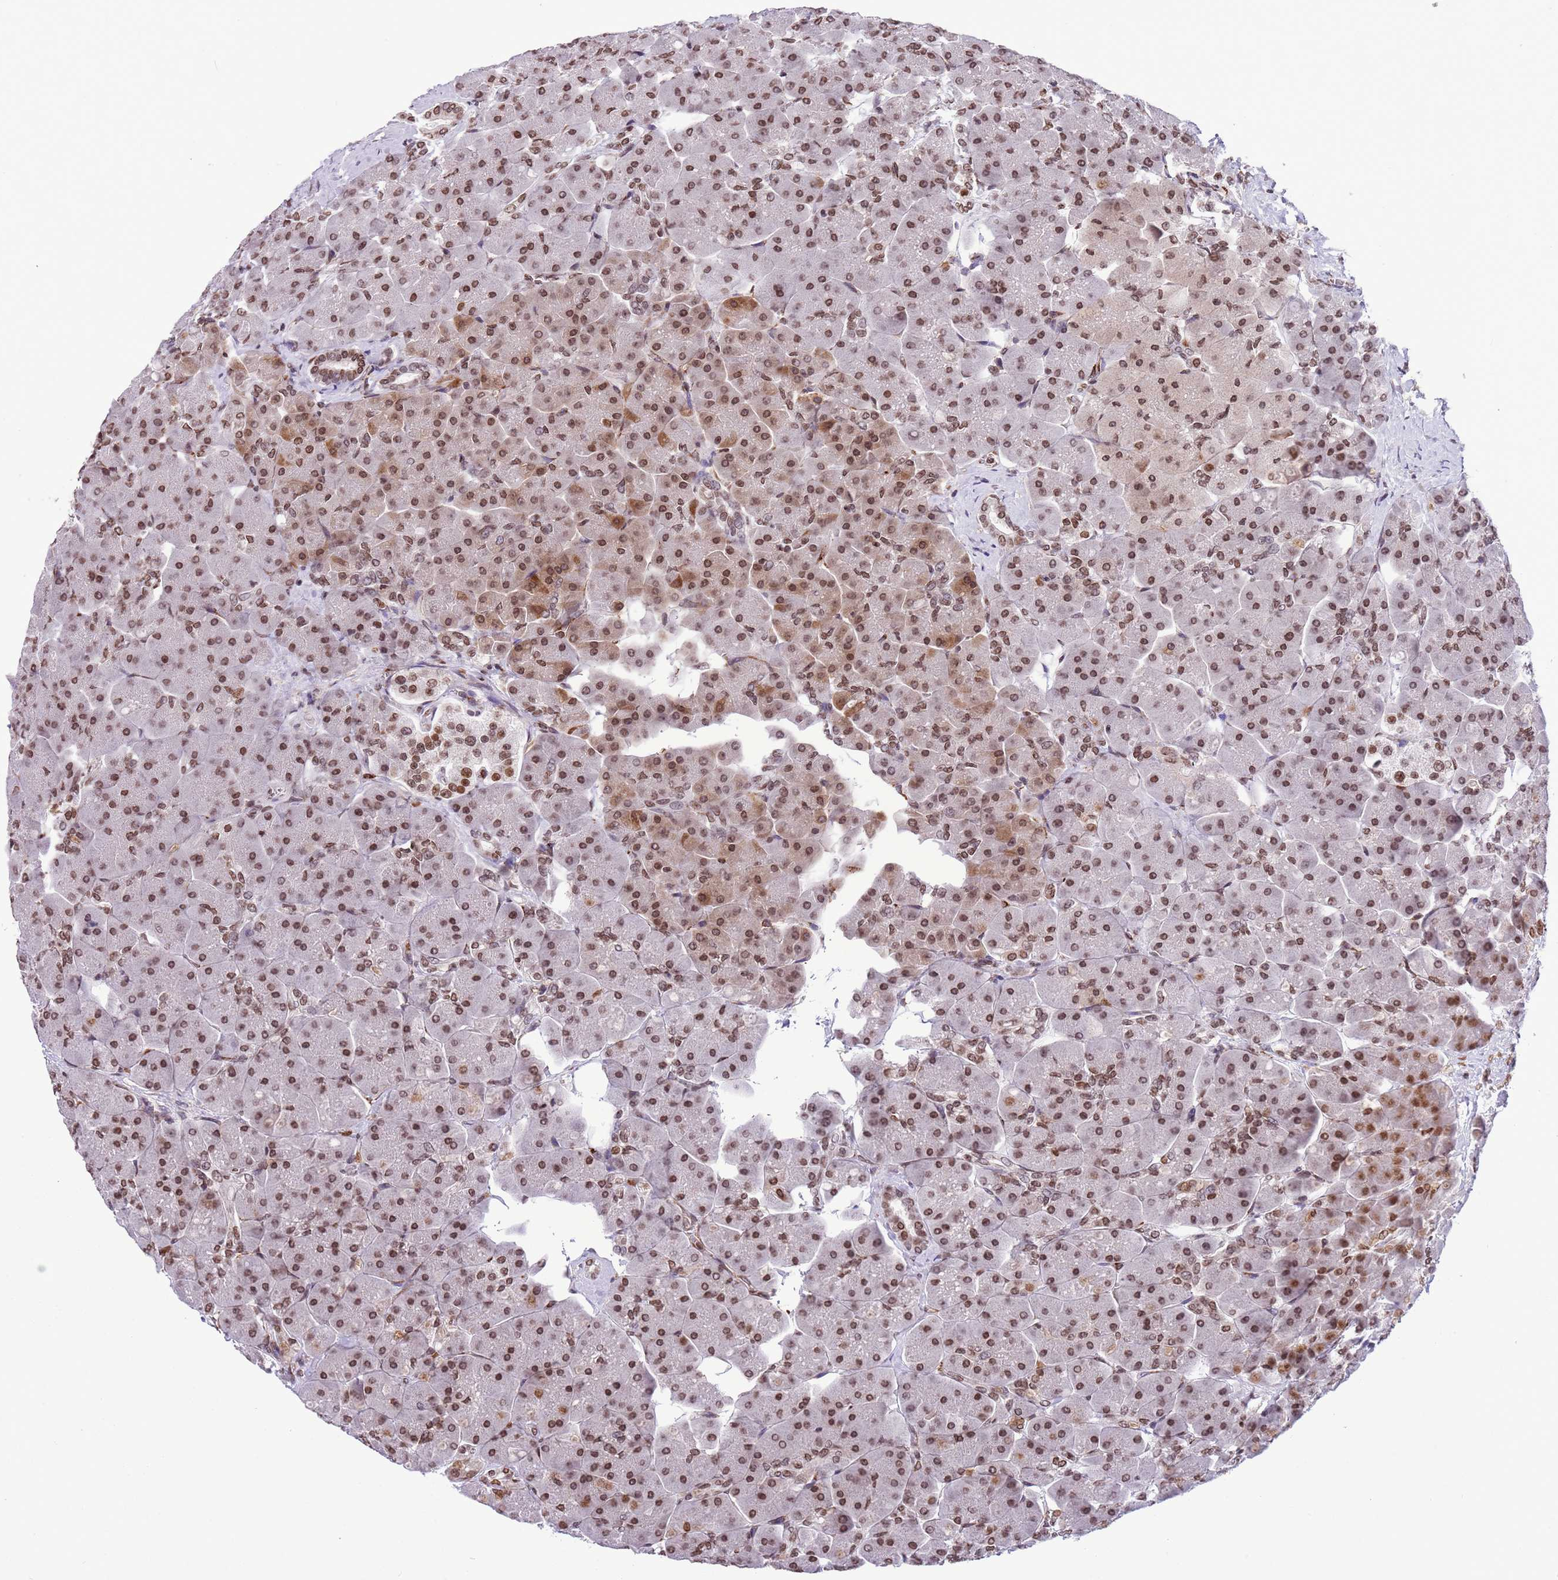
{"staining": {"intensity": "moderate", "quantity": ">75%", "location": "nuclear"}, "tissue": "pancreas", "cell_type": "Exocrine glandular cells", "image_type": "normal", "snomed": [{"axis": "morphology", "description": "Normal tissue, NOS"}, {"axis": "topography", "description": "Pancreas"}], "caption": "Exocrine glandular cells reveal moderate nuclear staining in about >75% of cells in benign pancreas.", "gene": "NRIP1", "patient": {"sex": "male", "age": 66}}